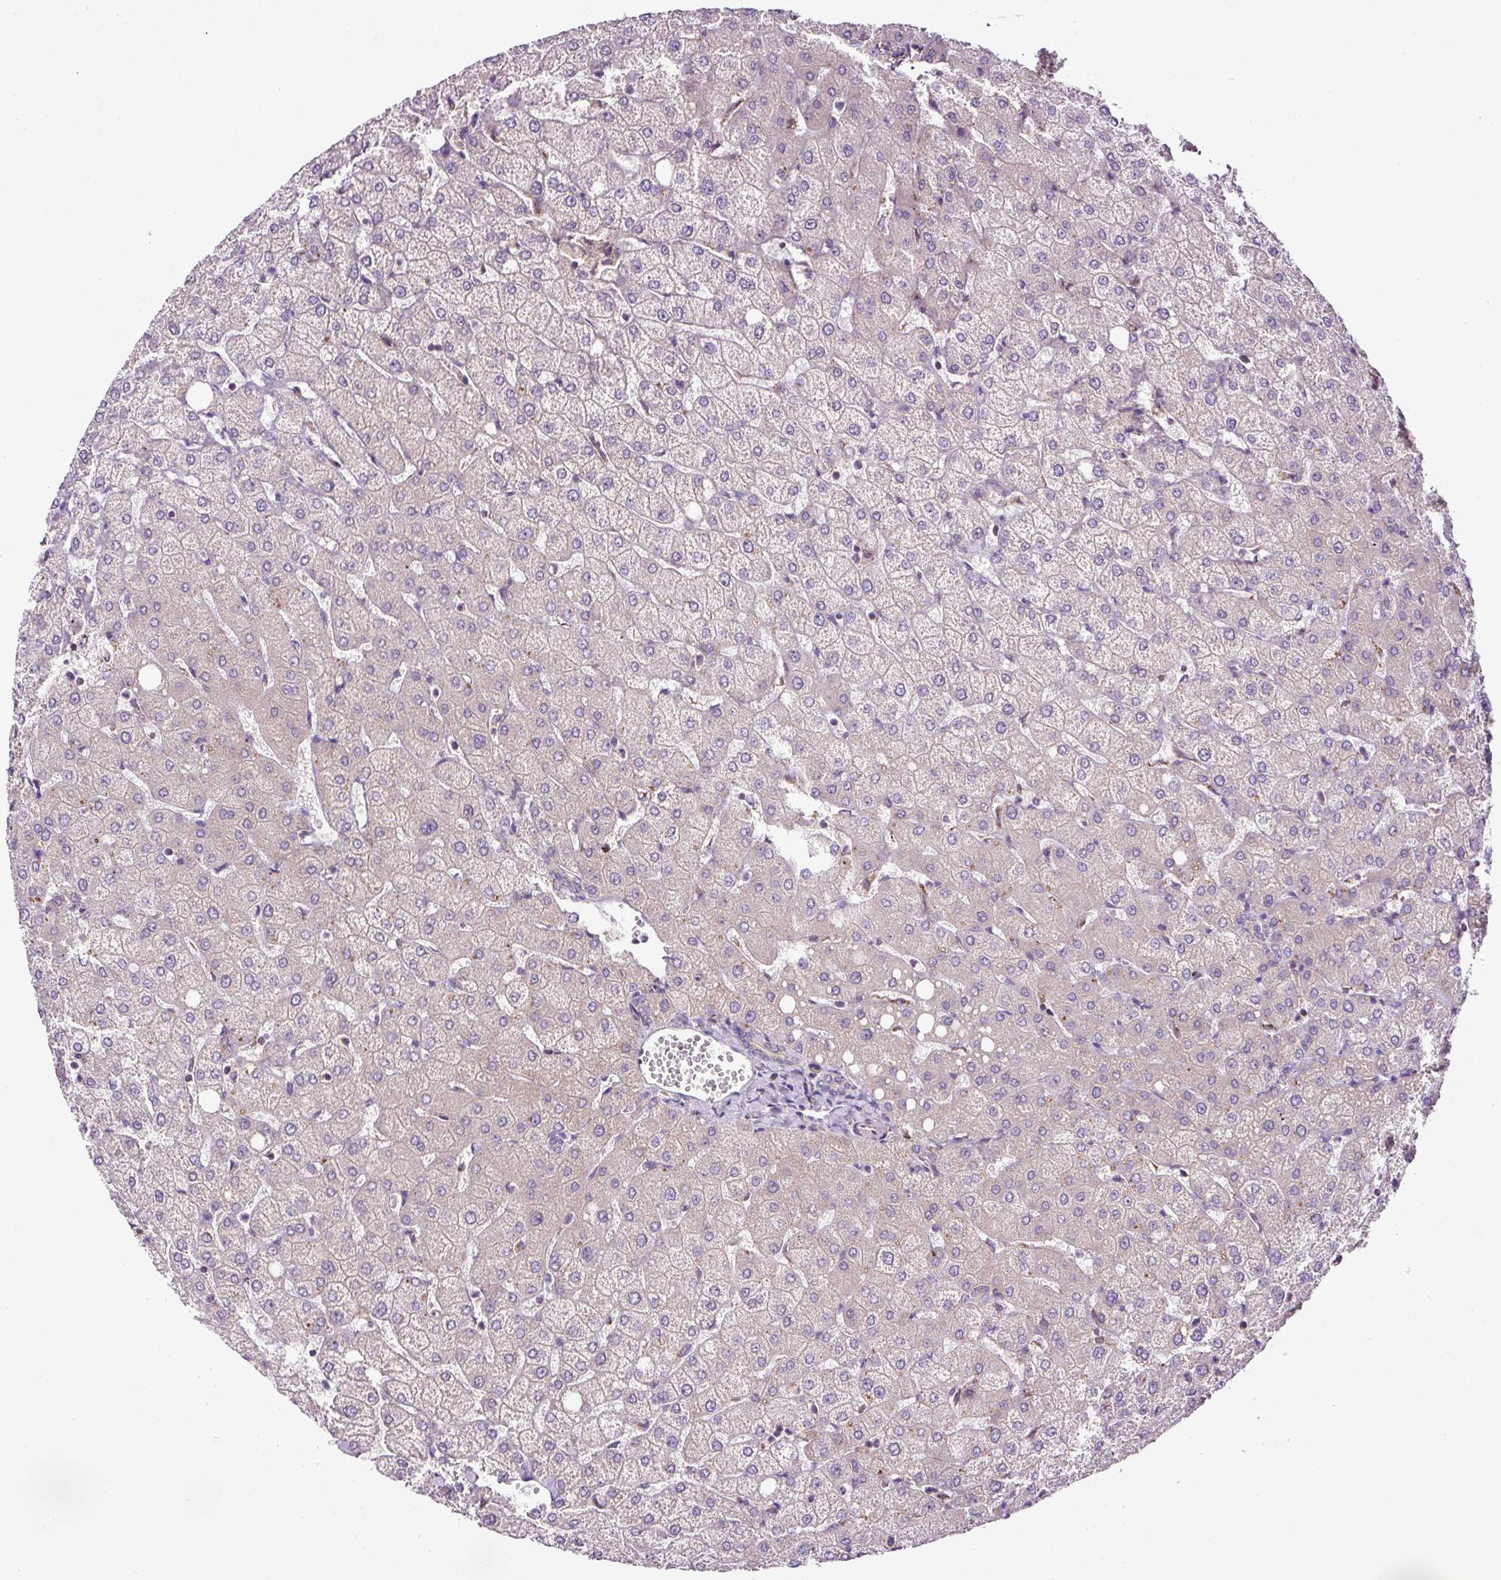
{"staining": {"intensity": "negative", "quantity": "none", "location": "none"}, "tissue": "liver", "cell_type": "Cholangiocytes", "image_type": "normal", "snomed": [{"axis": "morphology", "description": "Normal tissue, NOS"}, {"axis": "topography", "description": "Liver"}], "caption": "An IHC histopathology image of benign liver is shown. There is no staining in cholangiocytes of liver. (DAB immunohistochemistry (IHC) with hematoxylin counter stain).", "gene": "ZNF547", "patient": {"sex": "female", "age": 54}}